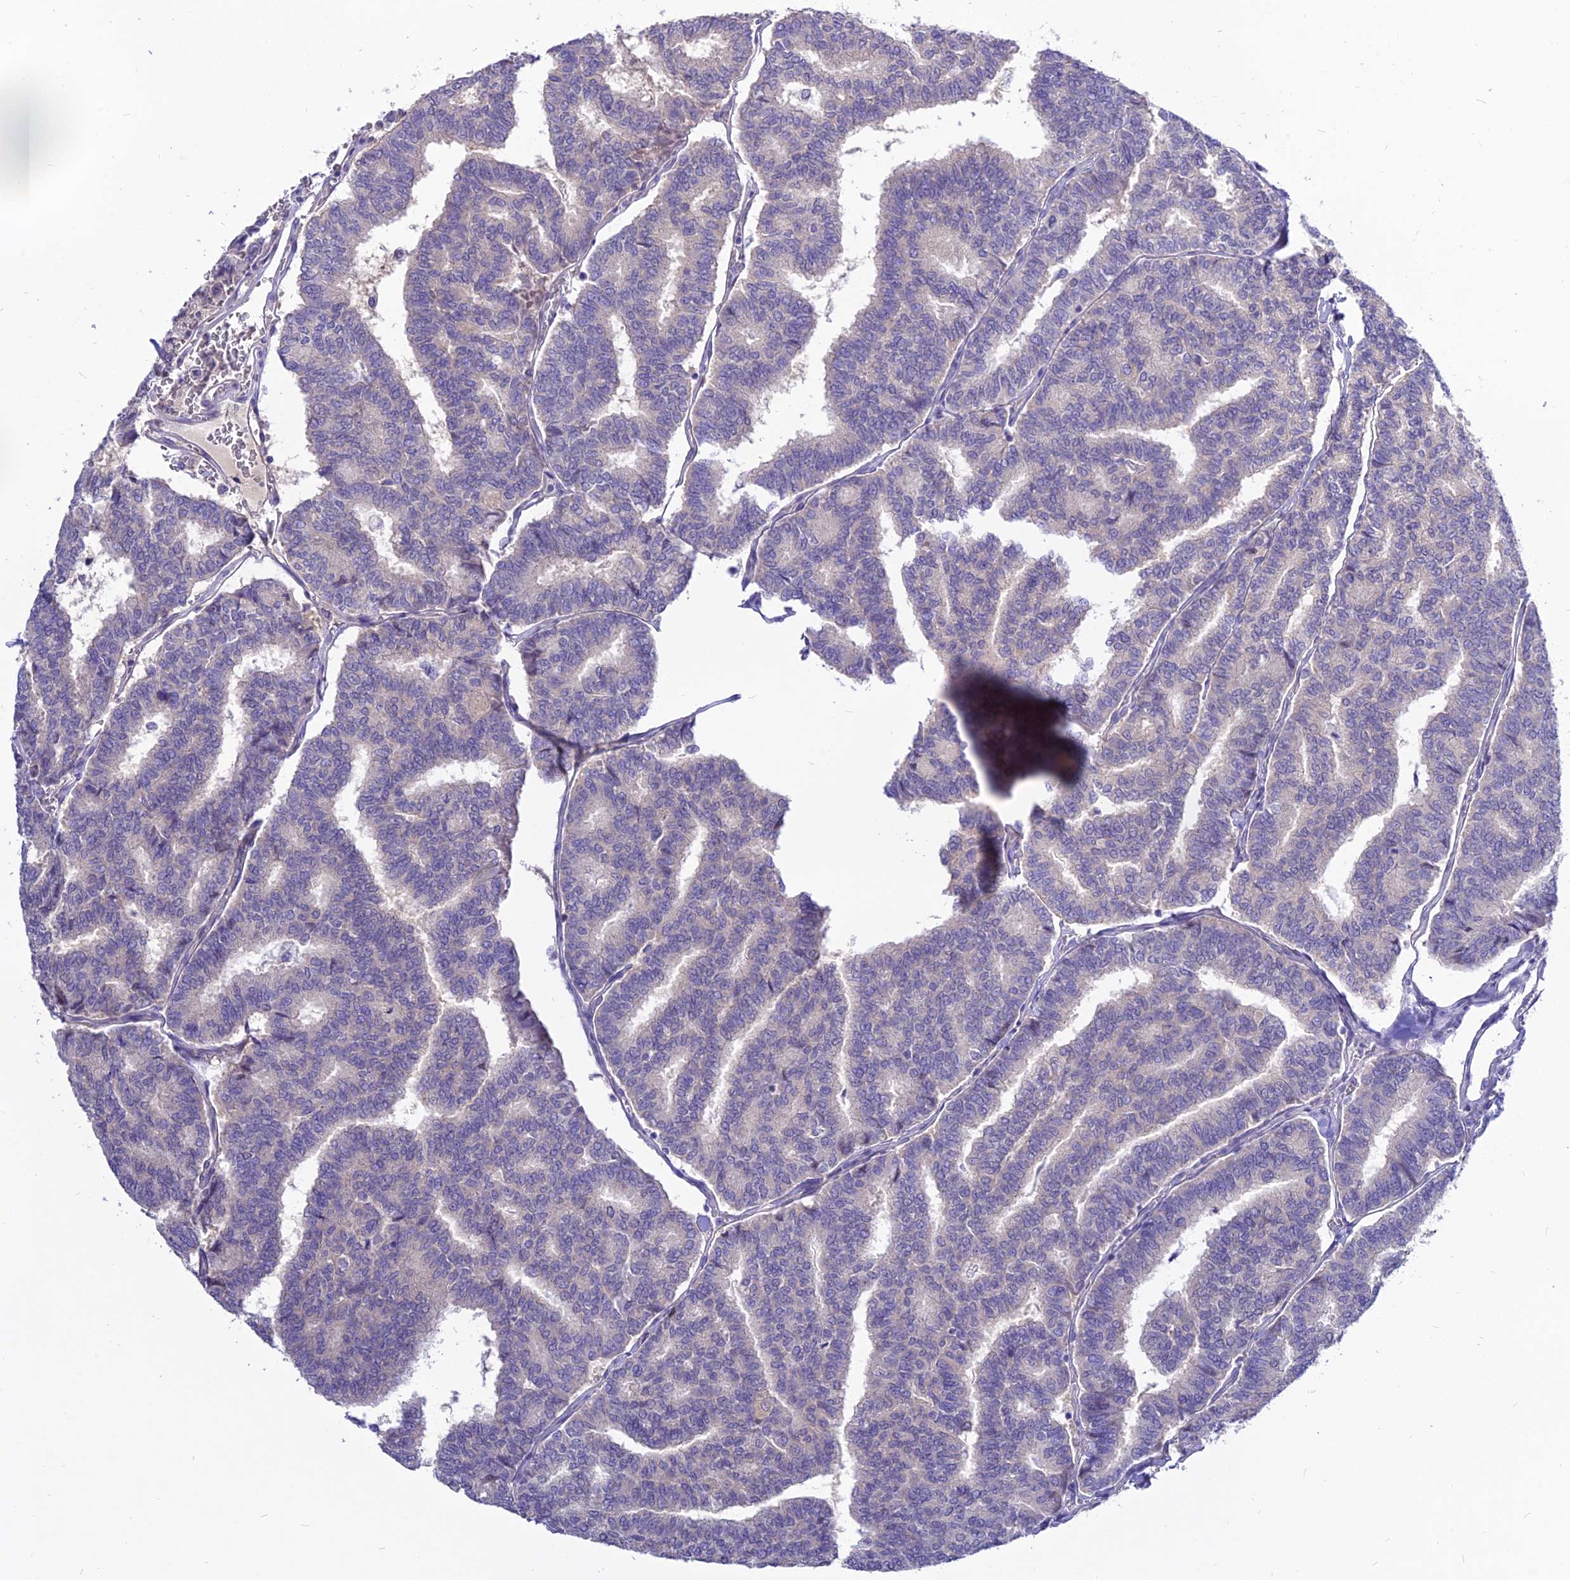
{"staining": {"intensity": "negative", "quantity": "none", "location": "none"}, "tissue": "thyroid cancer", "cell_type": "Tumor cells", "image_type": "cancer", "snomed": [{"axis": "morphology", "description": "Papillary adenocarcinoma, NOS"}, {"axis": "topography", "description": "Thyroid gland"}], "caption": "This is an immunohistochemistry (IHC) photomicrograph of papillary adenocarcinoma (thyroid). There is no staining in tumor cells.", "gene": "CZIB", "patient": {"sex": "female", "age": 35}}